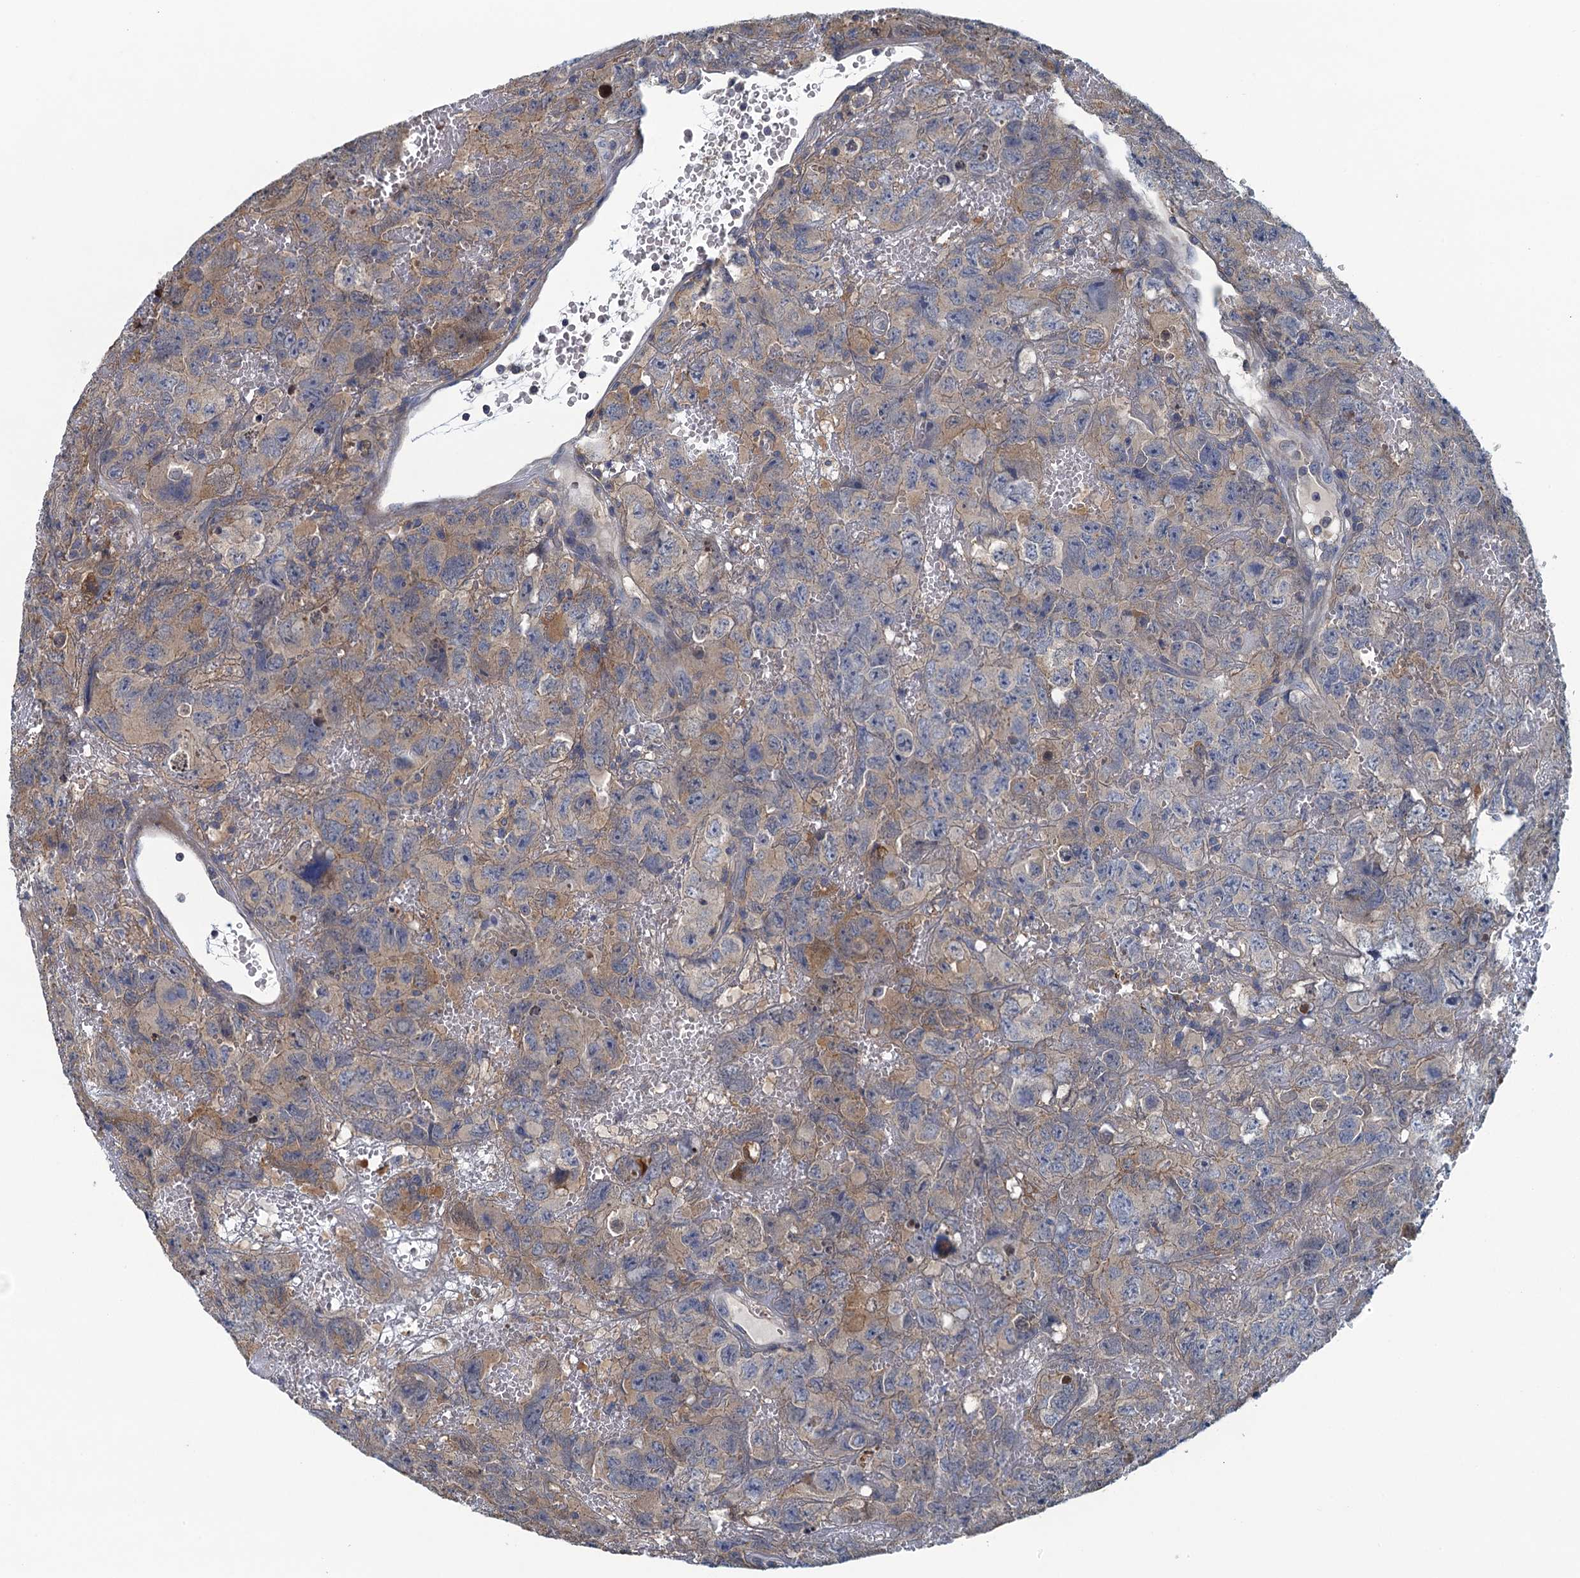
{"staining": {"intensity": "moderate", "quantity": "<25%", "location": "cytoplasmic/membranous"}, "tissue": "testis cancer", "cell_type": "Tumor cells", "image_type": "cancer", "snomed": [{"axis": "morphology", "description": "Carcinoma, Embryonal, NOS"}, {"axis": "topography", "description": "Testis"}], "caption": "The histopathology image demonstrates a brown stain indicating the presence of a protein in the cytoplasmic/membranous of tumor cells in testis cancer (embryonal carcinoma). (Stains: DAB (3,3'-diaminobenzidine) in brown, nuclei in blue, Microscopy: brightfield microscopy at high magnification).", "gene": "NCKAP1L", "patient": {"sex": "male", "age": 45}}